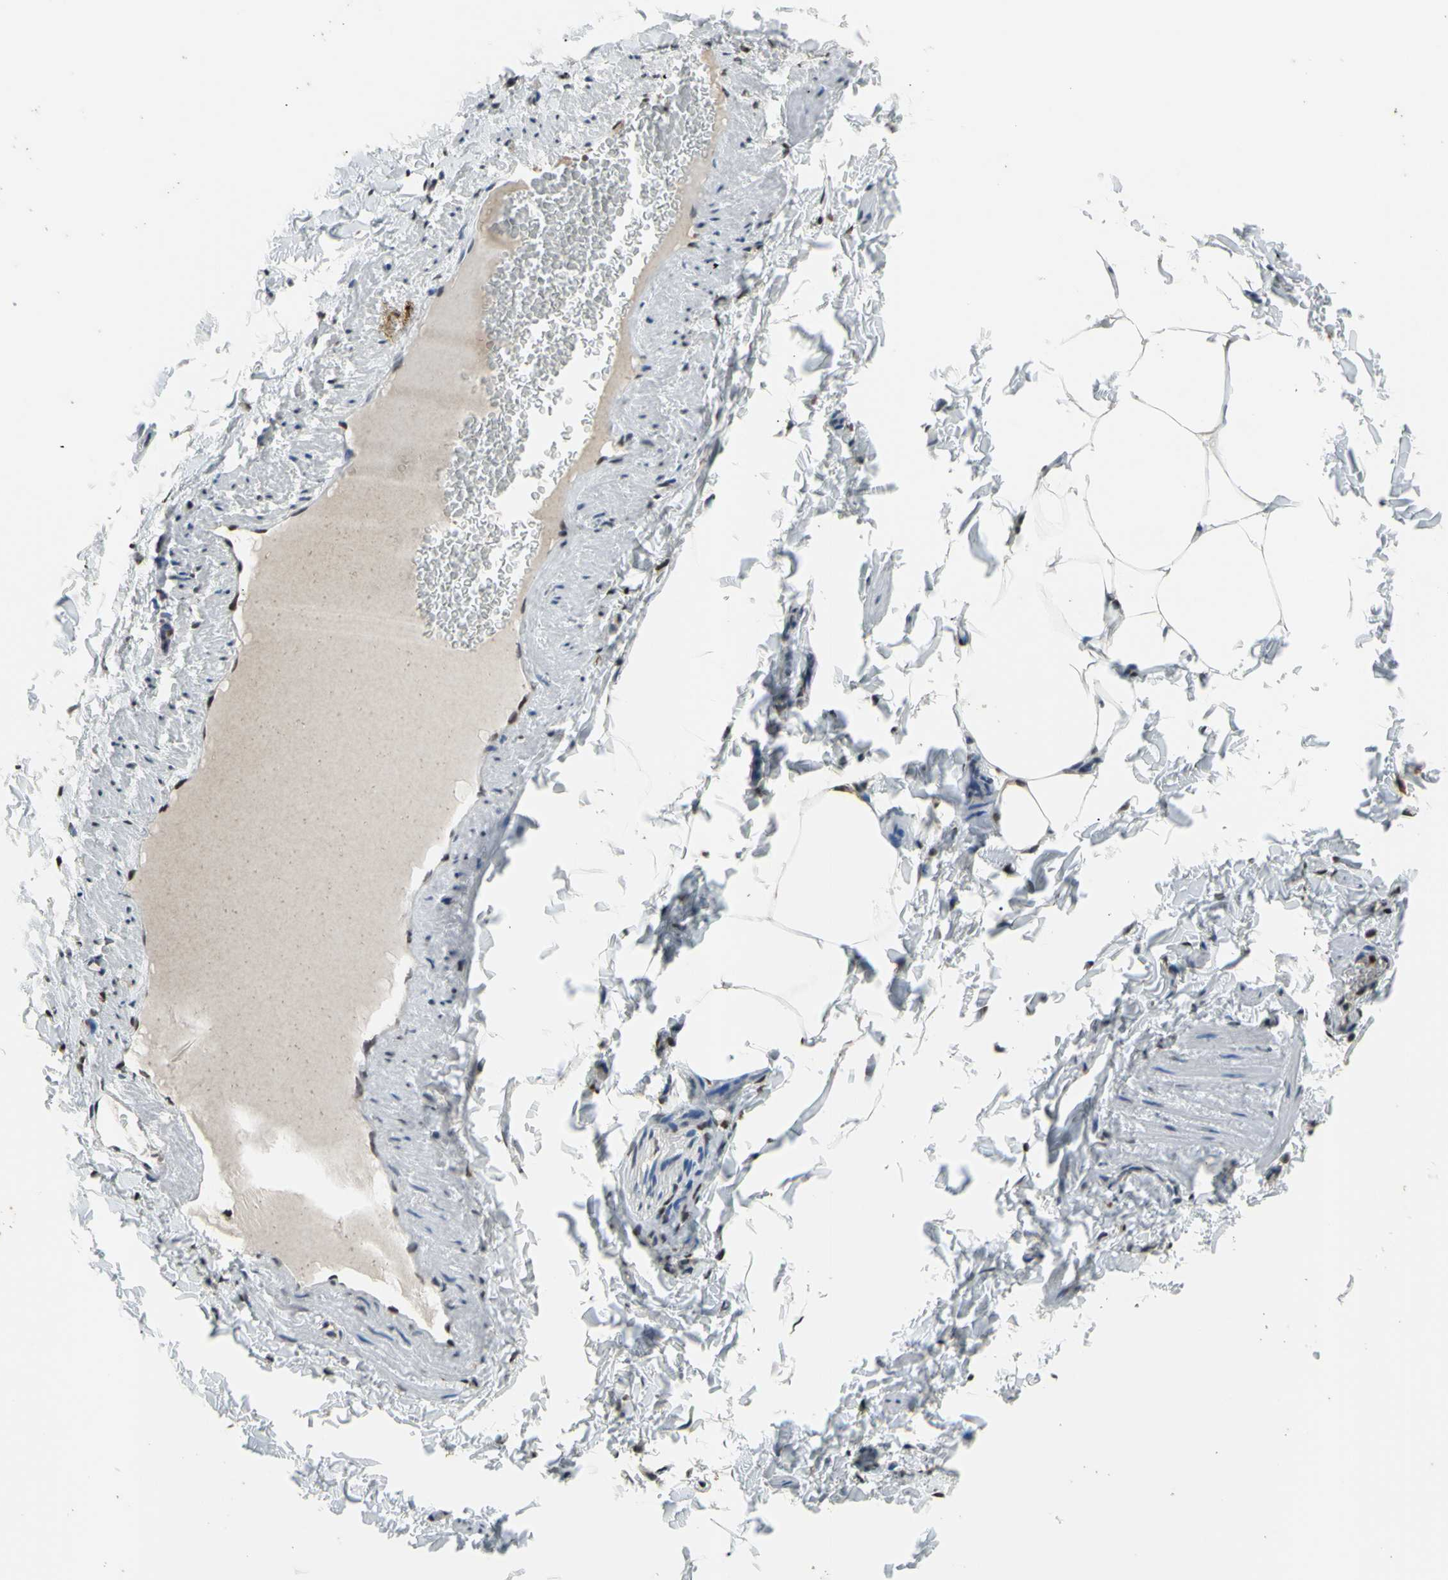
{"staining": {"intensity": "moderate", "quantity": "25%-75%", "location": "cytoplasmic/membranous,nuclear"}, "tissue": "adipose tissue", "cell_type": "Adipocytes", "image_type": "normal", "snomed": [{"axis": "morphology", "description": "Normal tissue, NOS"}, {"axis": "topography", "description": "Vascular tissue"}], "caption": "Brown immunohistochemical staining in benign adipose tissue shows moderate cytoplasmic/membranous,nuclear expression in approximately 25%-75% of adipocytes. The staining was performed using DAB to visualize the protein expression in brown, while the nuclei were stained in blue with hematoxylin (Magnification: 20x).", "gene": "FKBP5", "patient": {"sex": "male", "age": 41}}